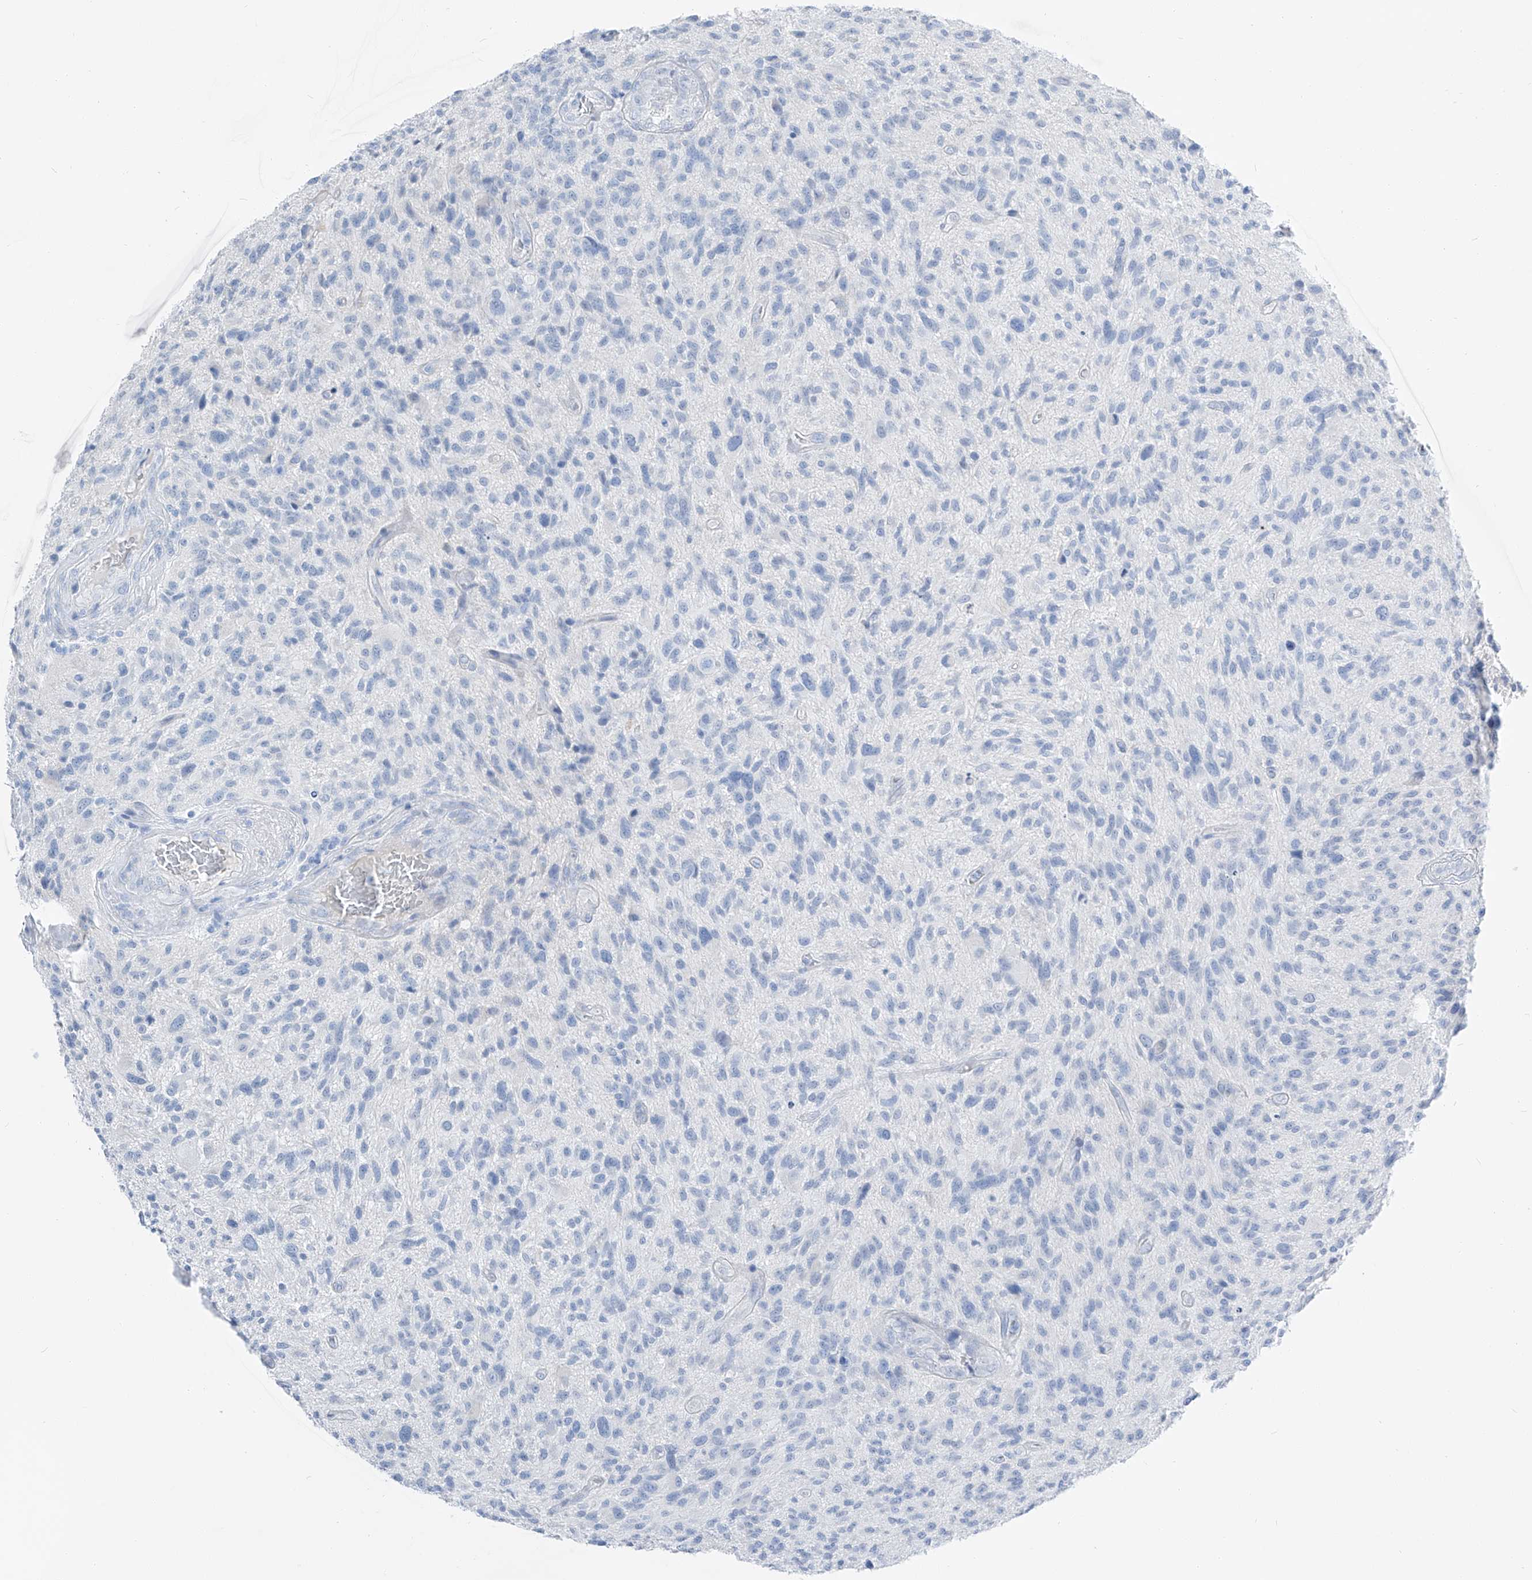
{"staining": {"intensity": "negative", "quantity": "none", "location": "none"}, "tissue": "glioma", "cell_type": "Tumor cells", "image_type": "cancer", "snomed": [{"axis": "morphology", "description": "Glioma, malignant, High grade"}, {"axis": "topography", "description": "Brain"}], "caption": "Human malignant glioma (high-grade) stained for a protein using IHC demonstrates no expression in tumor cells.", "gene": "FRS3", "patient": {"sex": "male", "age": 47}}